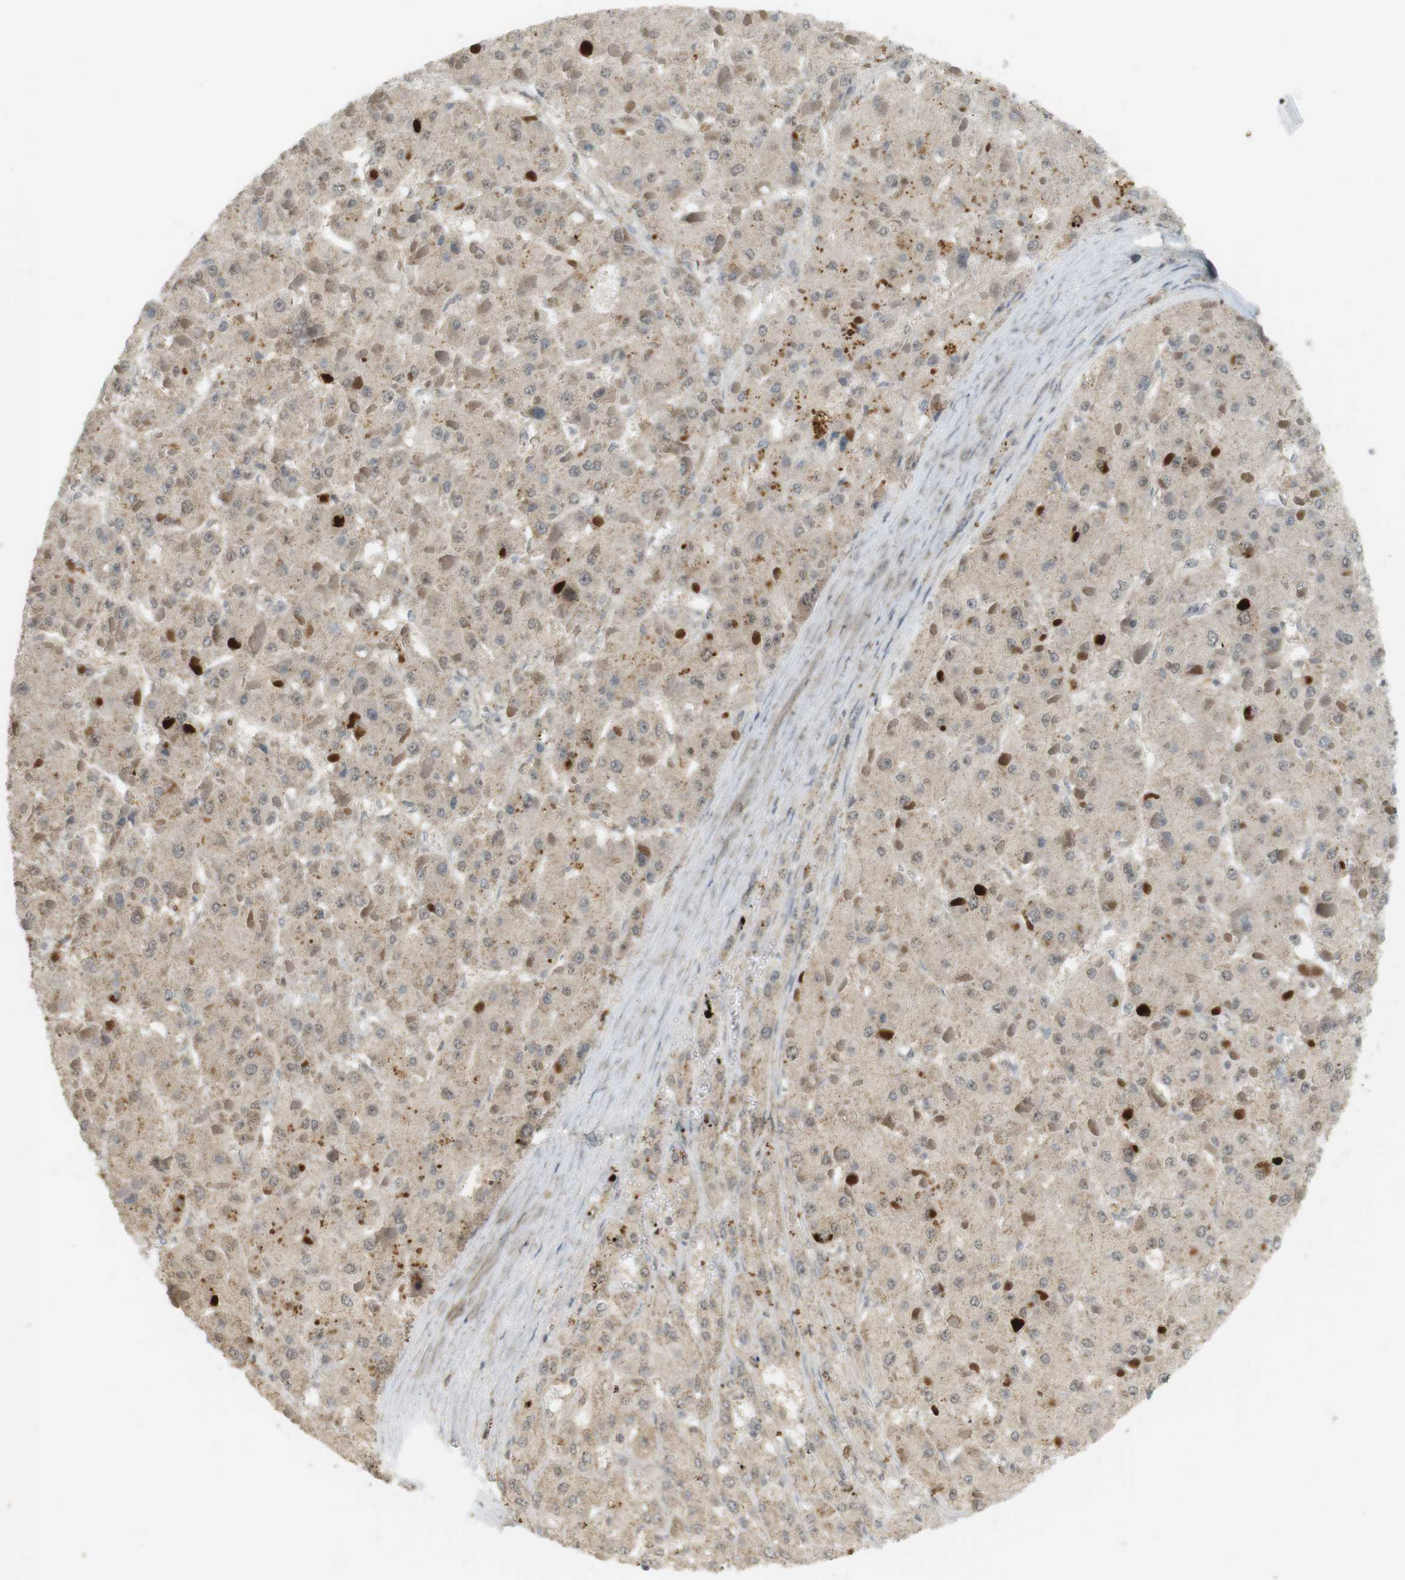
{"staining": {"intensity": "moderate", "quantity": "<25%", "location": "cytoplasmic/membranous"}, "tissue": "liver cancer", "cell_type": "Tumor cells", "image_type": "cancer", "snomed": [{"axis": "morphology", "description": "Carcinoma, Hepatocellular, NOS"}, {"axis": "topography", "description": "Liver"}], "caption": "Immunohistochemistry photomicrograph of human liver cancer (hepatocellular carcinoma) stained for a protein (brown), which displays low levels of moderate cytoplasmic/membranous positivity in approximately <25% of tumor cells.", "gene": "TTK", "patient": {"sex": "female", "age": 73}}